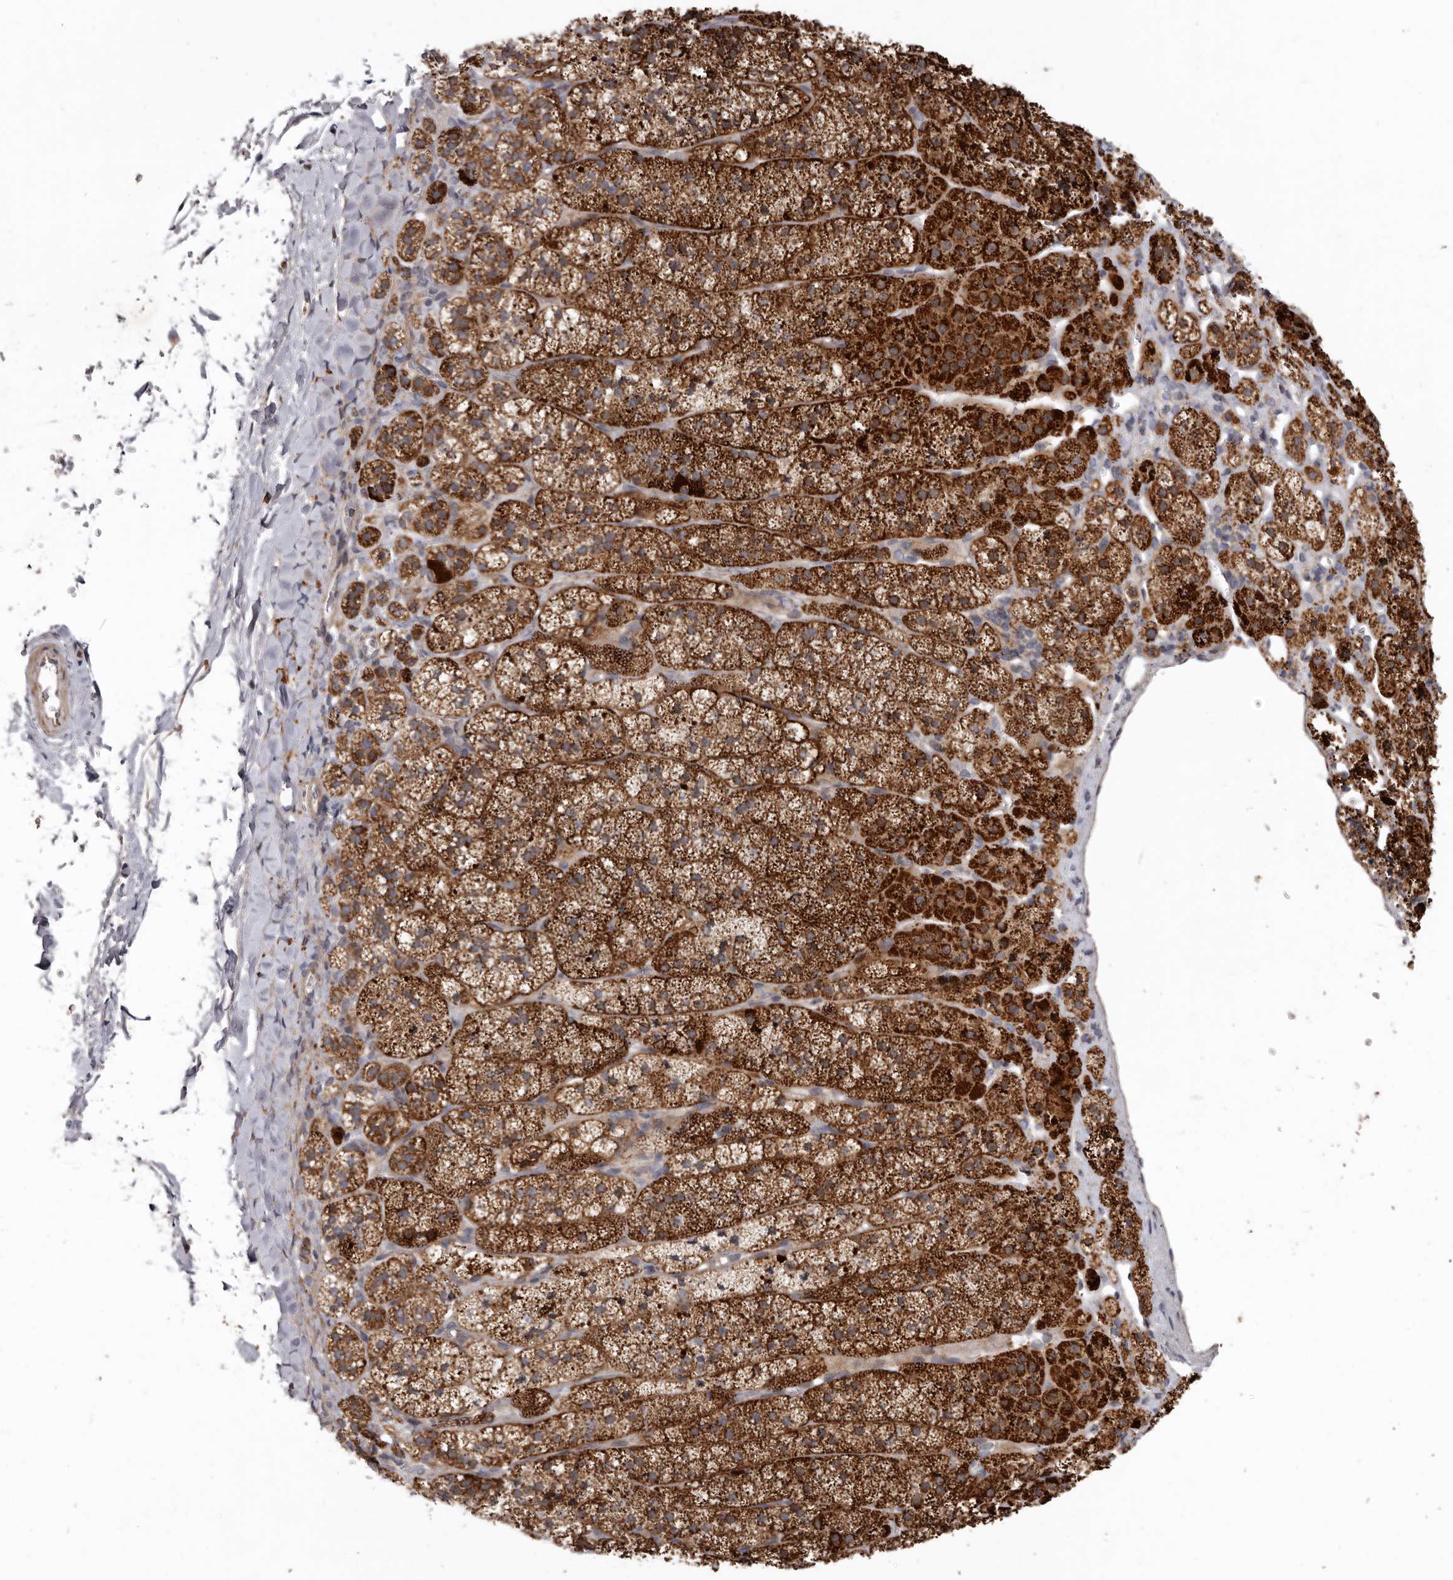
{"staining": {"intensity": "strong", "quantity": ">75%", "location": "cytoplasmic/membranous"}, "tissue": "adrenal gland", "cell_type": "Glandular cells", "image_type": "normal", "snomed": [{"axis": "morphology", "description": "Normal tissue, NOS"}, {"axis": "topography", "description": "Adrenal gland"}], "caption": "An image of human adrenal gland stained for a protein displays strong cytoplasmic/membranous brown staining in glandular cells. The staining was performed using DAB (3,3'-diaminobenzidine) to visualize the protein expression in brown, while the nuclei were stained in blue with hematoxylin (Magnification: 20x).", "gene": "SMC4", "patient": {"sex": "female", "age": 44}}